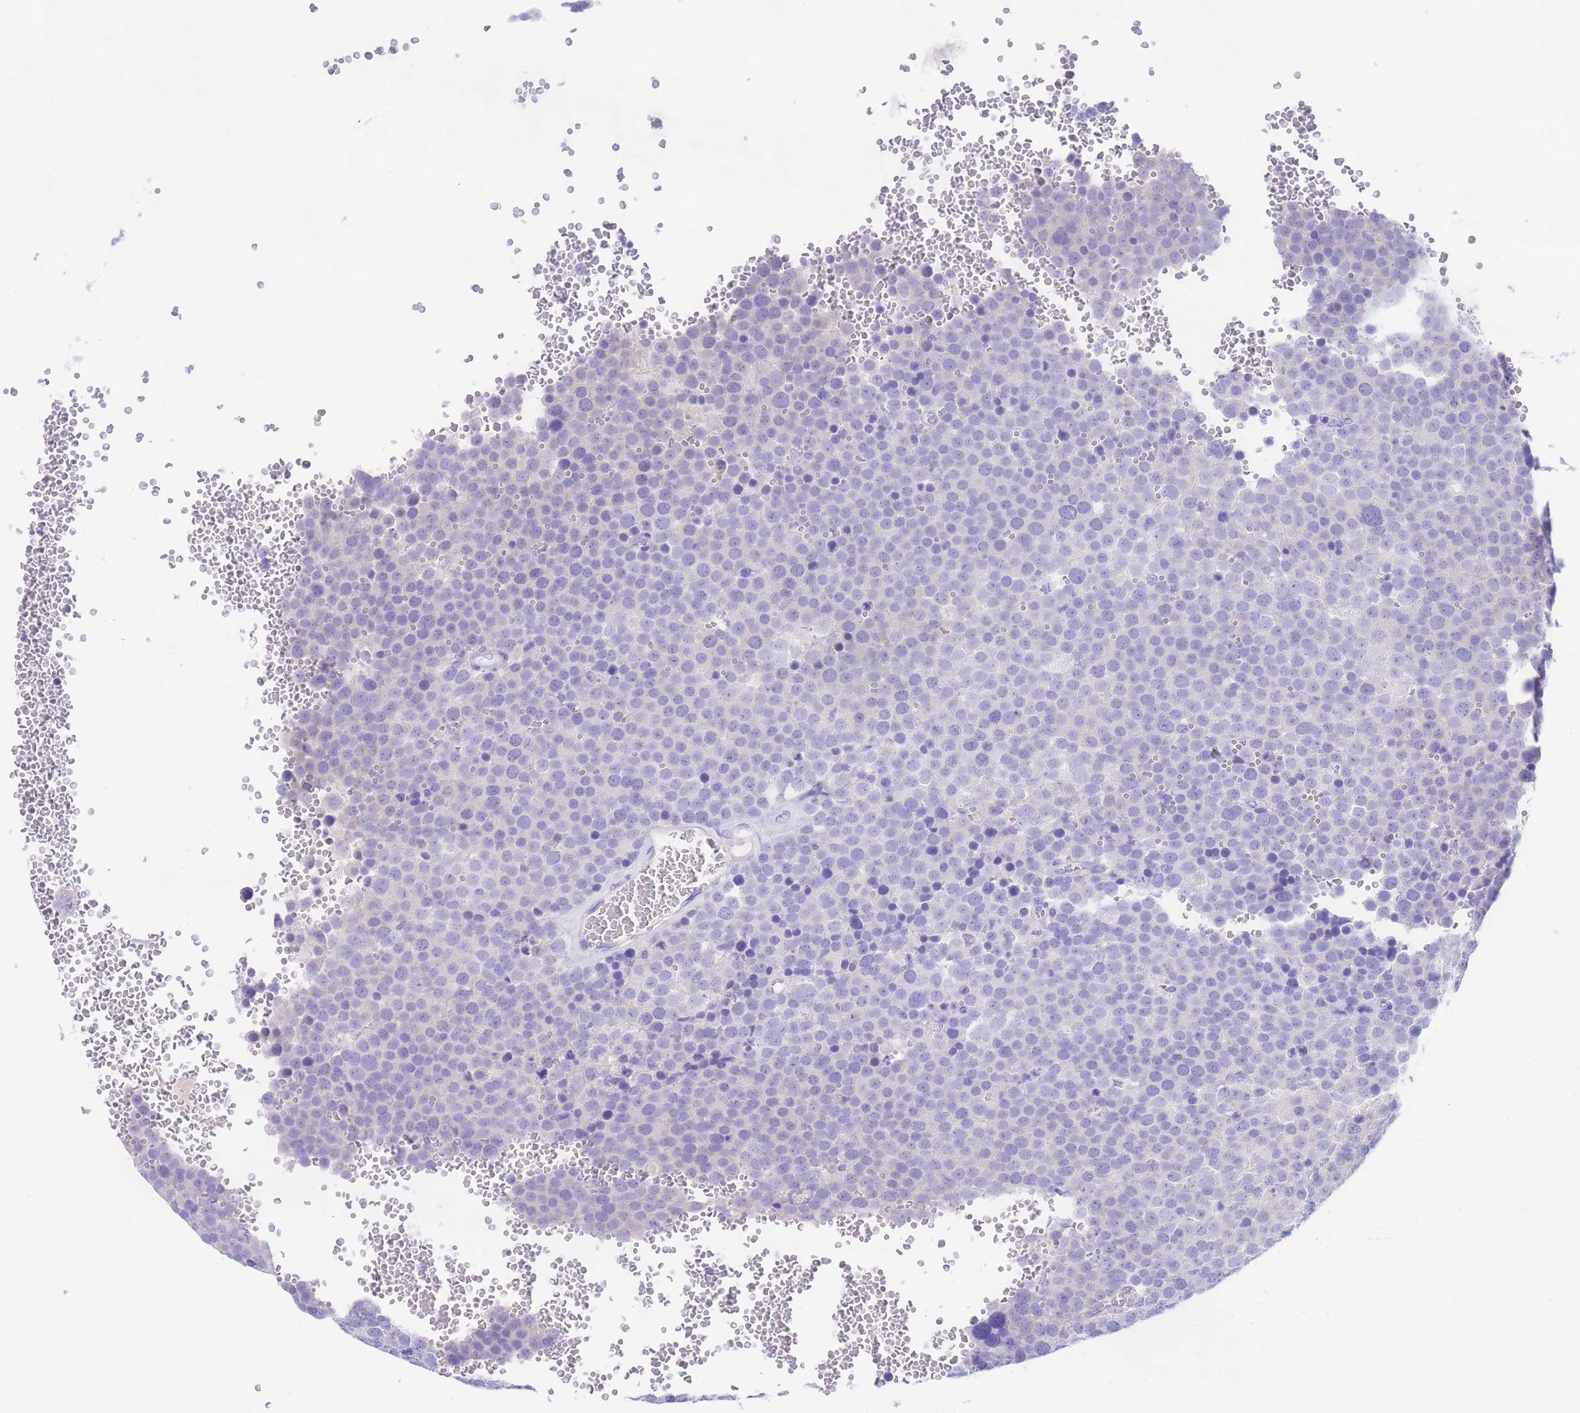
{"staining": {"intensity": "negative", "quantity": "none", "location": "none"}, "tissue": "testis cancer", "cell_type": "Tumor cells", "image_type": "cancer", "snomed": [{"axis": "morphology", "description": "Seminoma, NOS"}, {"axis": "topography", "description": "Testis"}], "caption": "This is an IHC histopathology image of human seminoma (testis). There is no staining in tumor cells.", "gene": "USP38", "patient": {"sex": "male", "age": 71}}